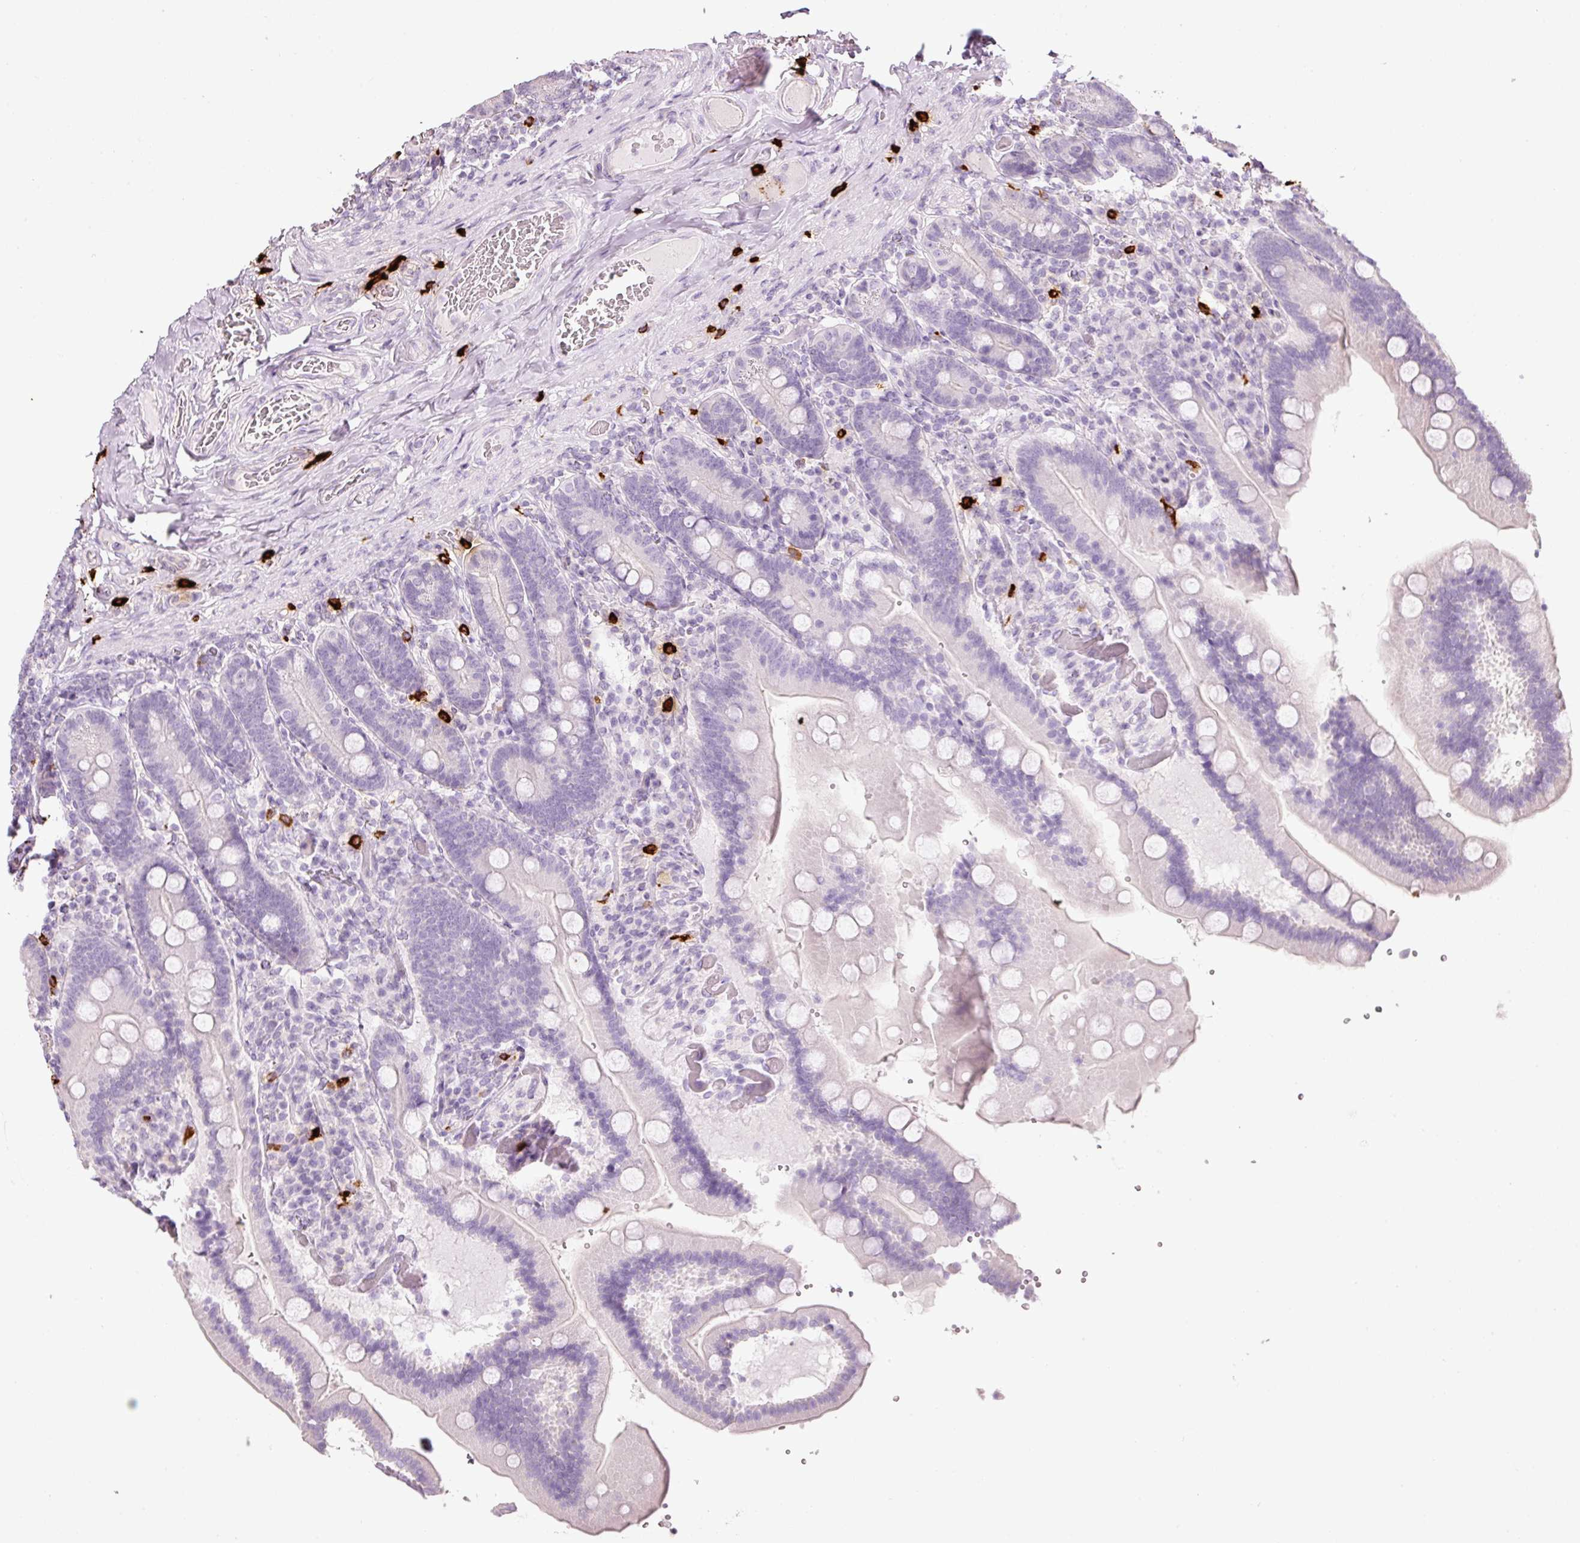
{"staining": {"intensity": "negative", "quantity": "none", "location": "none"}, "tissue": "duodenum", "cell_type": "Glandular cells", "image_type": "normal", "snomed": [{"axis": "morphology", "description": "Normal tissue, NOS"}, {"axis": "topography", "description": "Duodenum"}], "caption": "This is a micrograph of IHC staining of benign duodenum, which shows no staining in glandular cells.", "gene": "CMA1", "patient": {"sex": "female", "age": 62}}